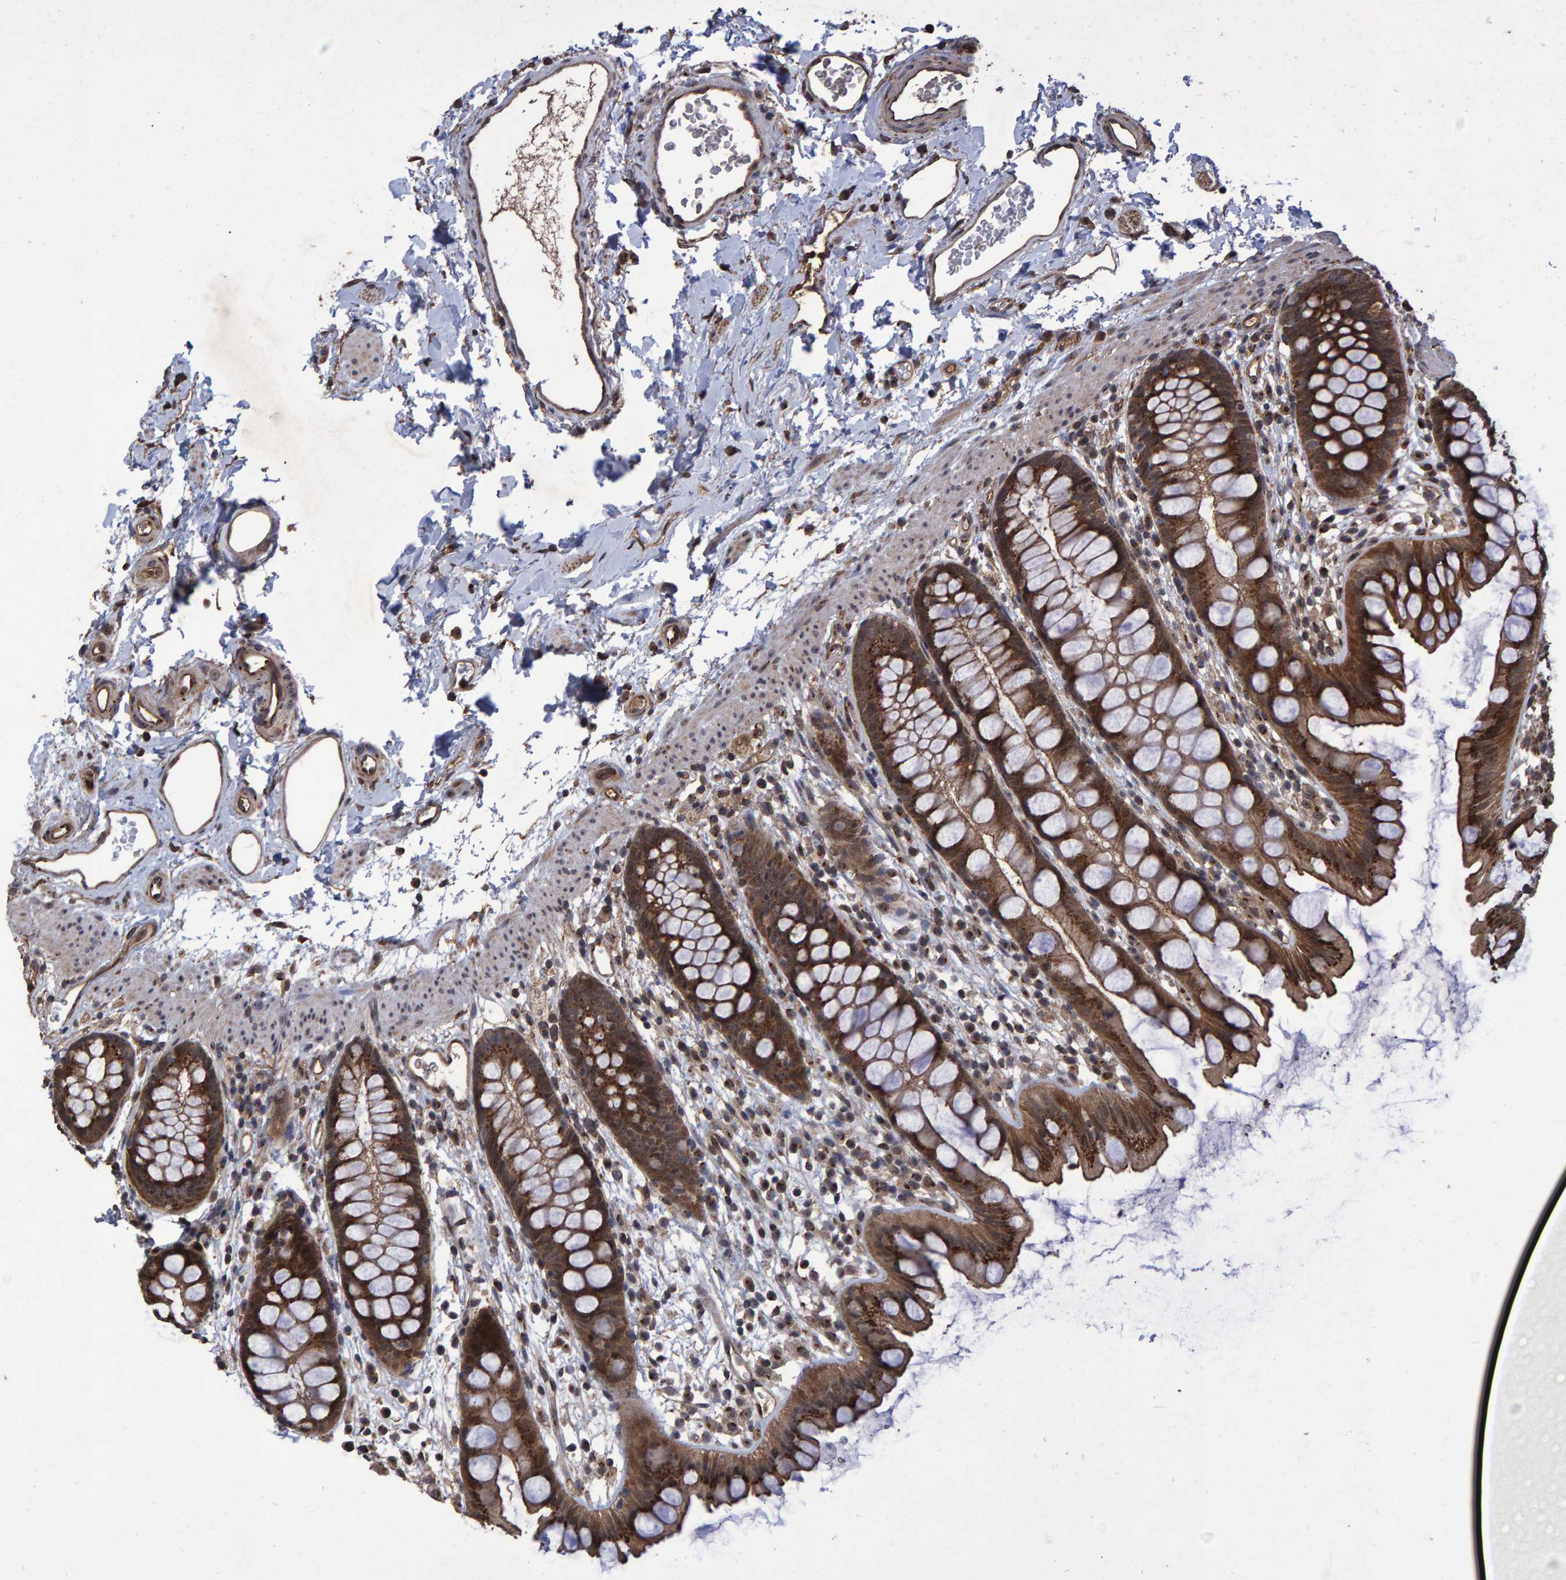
{"staining": {"intensity": "strong", "quantity": ">75%", "location": "cytoplasmic/membranous"}, "tissue": "rectum", "cell_type": "Glandular cells", "image_type": "normal", "snomed": [{"axis": "morphology", "description": "Normal tissue, NOS"}, {"axis": "topography", "description": "Rectum"}], "caption": "Rectum stained with DAB immunohistochemistry displays high levels of strong cytoplasmic/membranous expression in about >75% of glandular cells.", "gene": "TRIM68", "patient": {"sex": "female", "age": 65}}